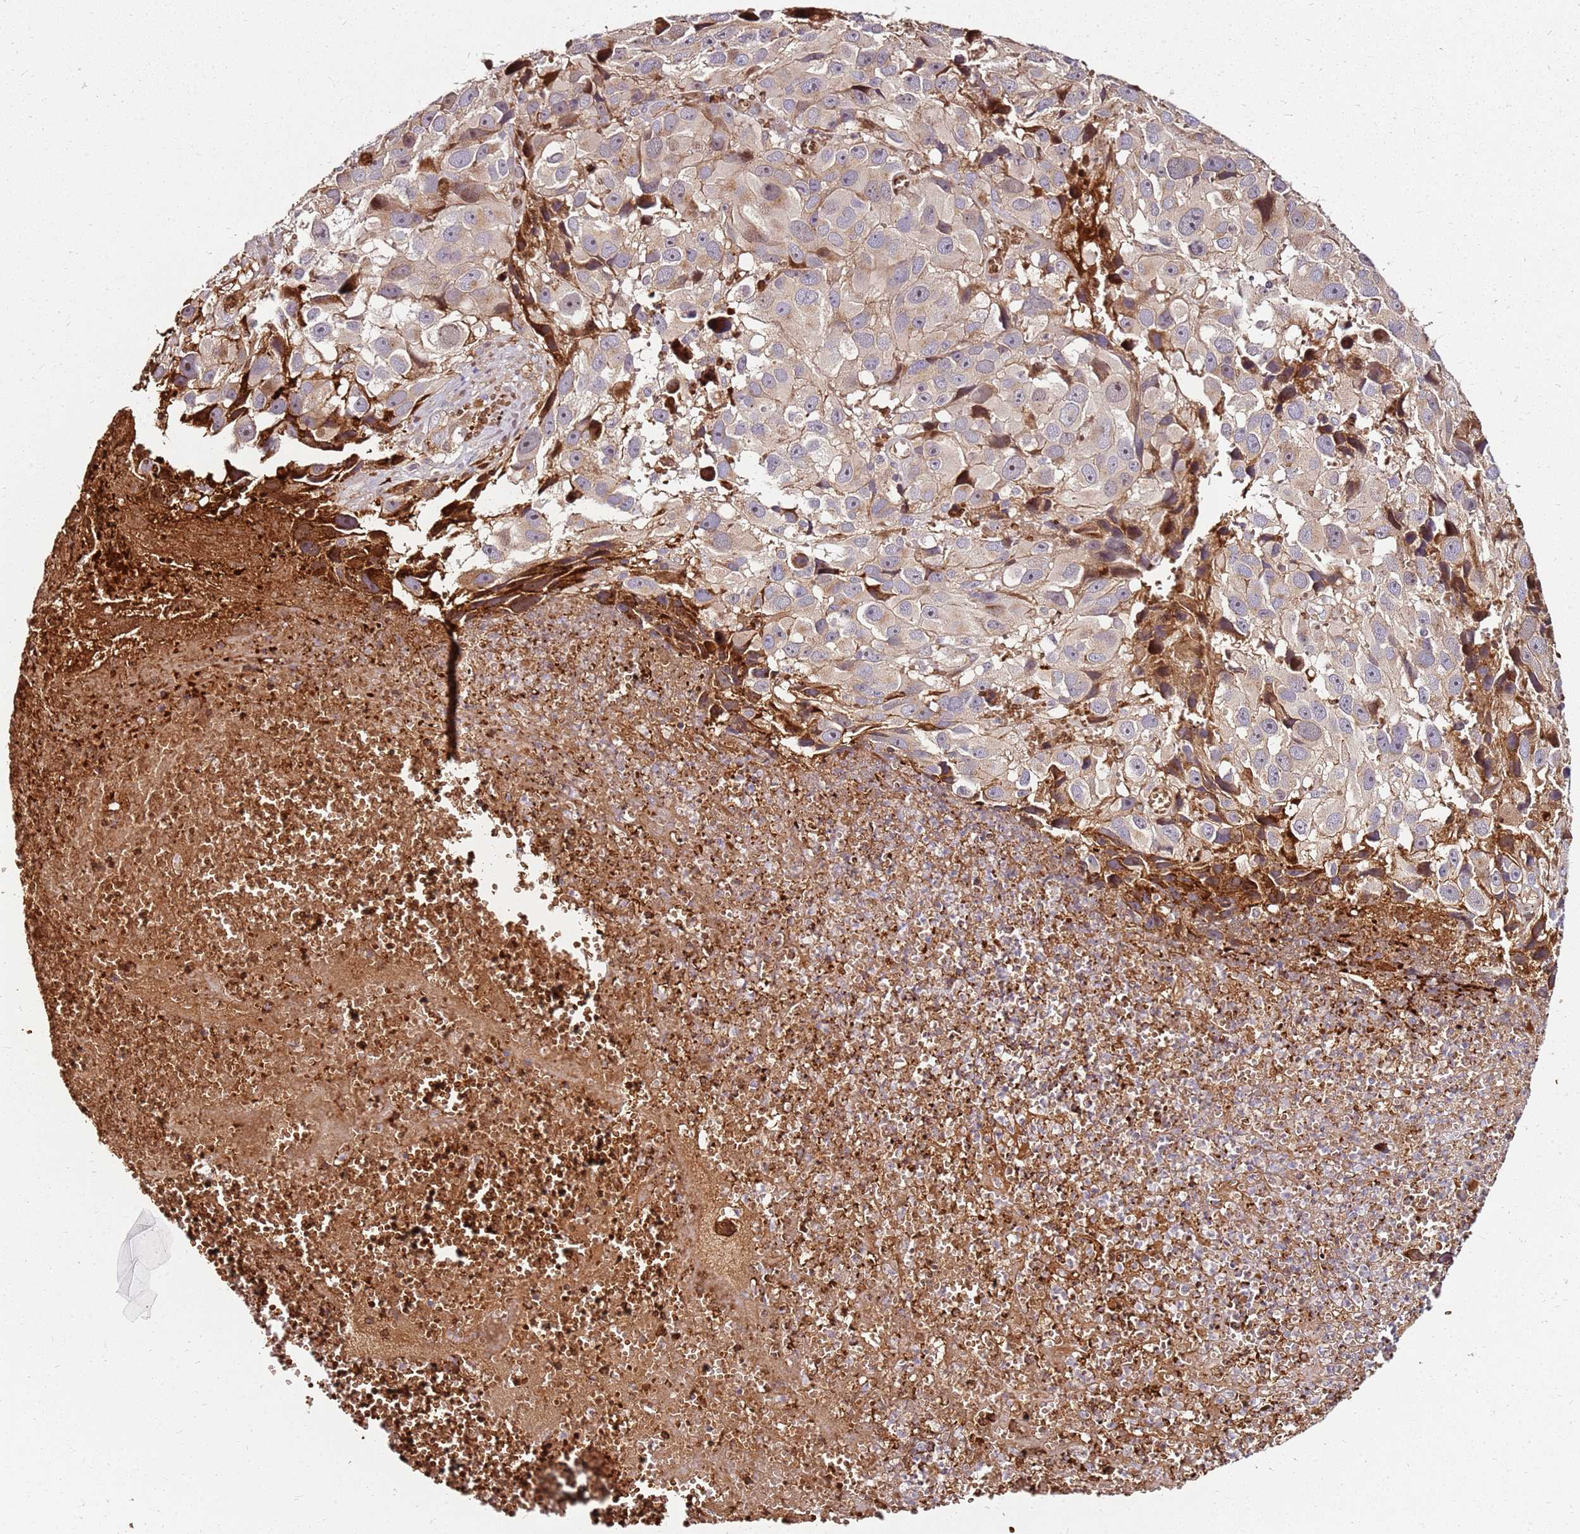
{"staining": {"intensity": "weak", "quantity": "<25%", "location": "cytoplasmic/membranous"}, "tissue": "melanoma", "cell_type": "Tumor cells", "image_type": "cancer", "snomed": [{"axis": "morphology", "description": "Malignant melanoma, NOS"}, {"axis": "topography", "description": "Skin"}], "caption": "Immunohistochemistry histopathology image of neoplastic tissue: malignant melanoma stained with DAB (3,3'-diaminobenzidine) shows no significant protein positivity in tumor cells.", "gene": "RNF11", "patient": {"sex": "male", "age": 84}}